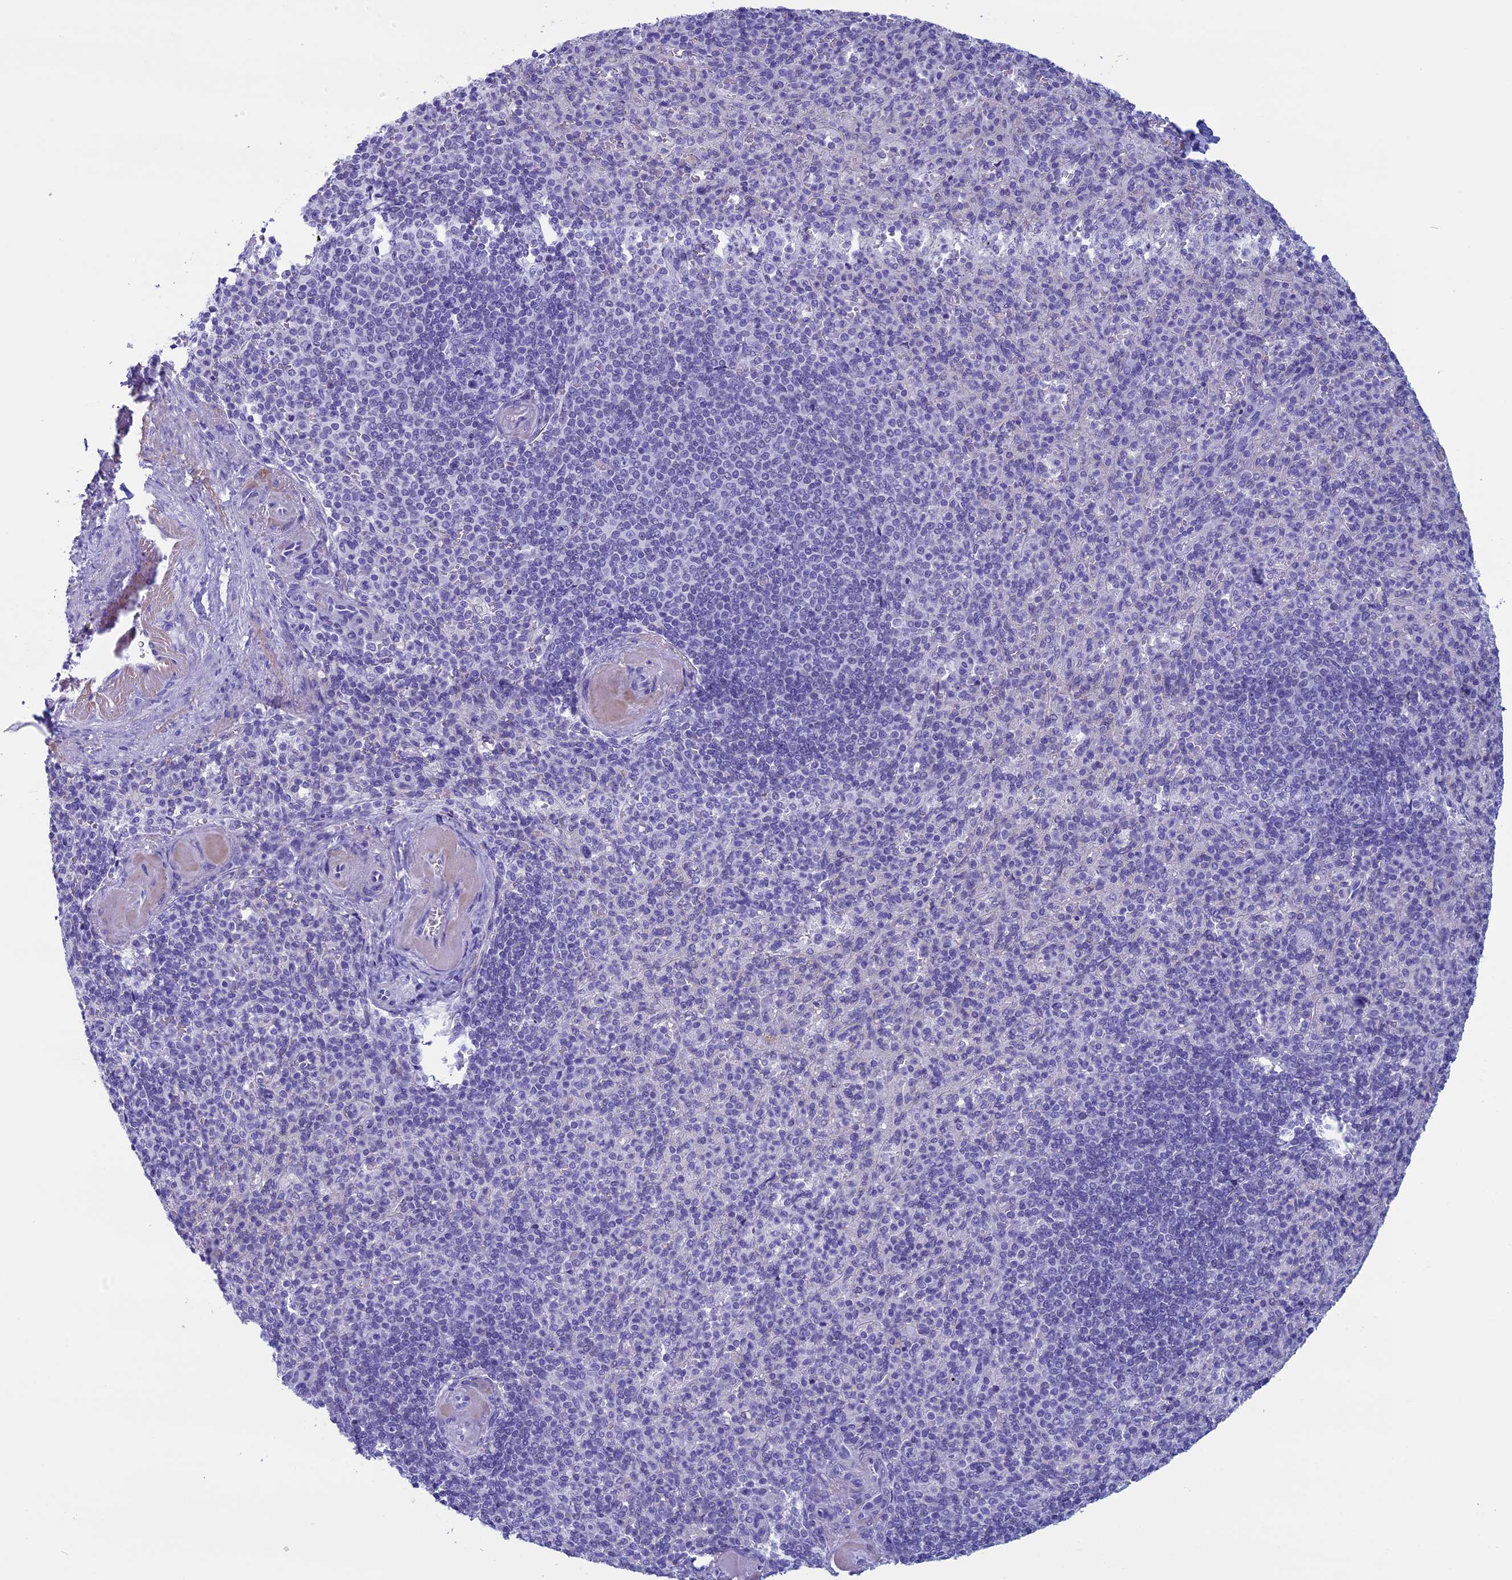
{"staining": {"intensity": "negative", "quantity": "none", "location": "none"}, "tissue": "spleen", "cell_type": "Cells in red pulp", "image_type": "normal", "snomed": [{"axis": "morphology", "description": "Normal tissue, NOS"}, {"axis": "topography", "description": "Spleen"}], "caption": "A high-resolution micrograph shows immunohistochemistry staining of unremarkable spleen, which demonstrates no significant staining in cells in red pulp. (Brightfield microscopy of DAB immunohistochemistry at high magnification).", "gene": "FAM169A", "patient": {"sex": "female", "age": 74}}